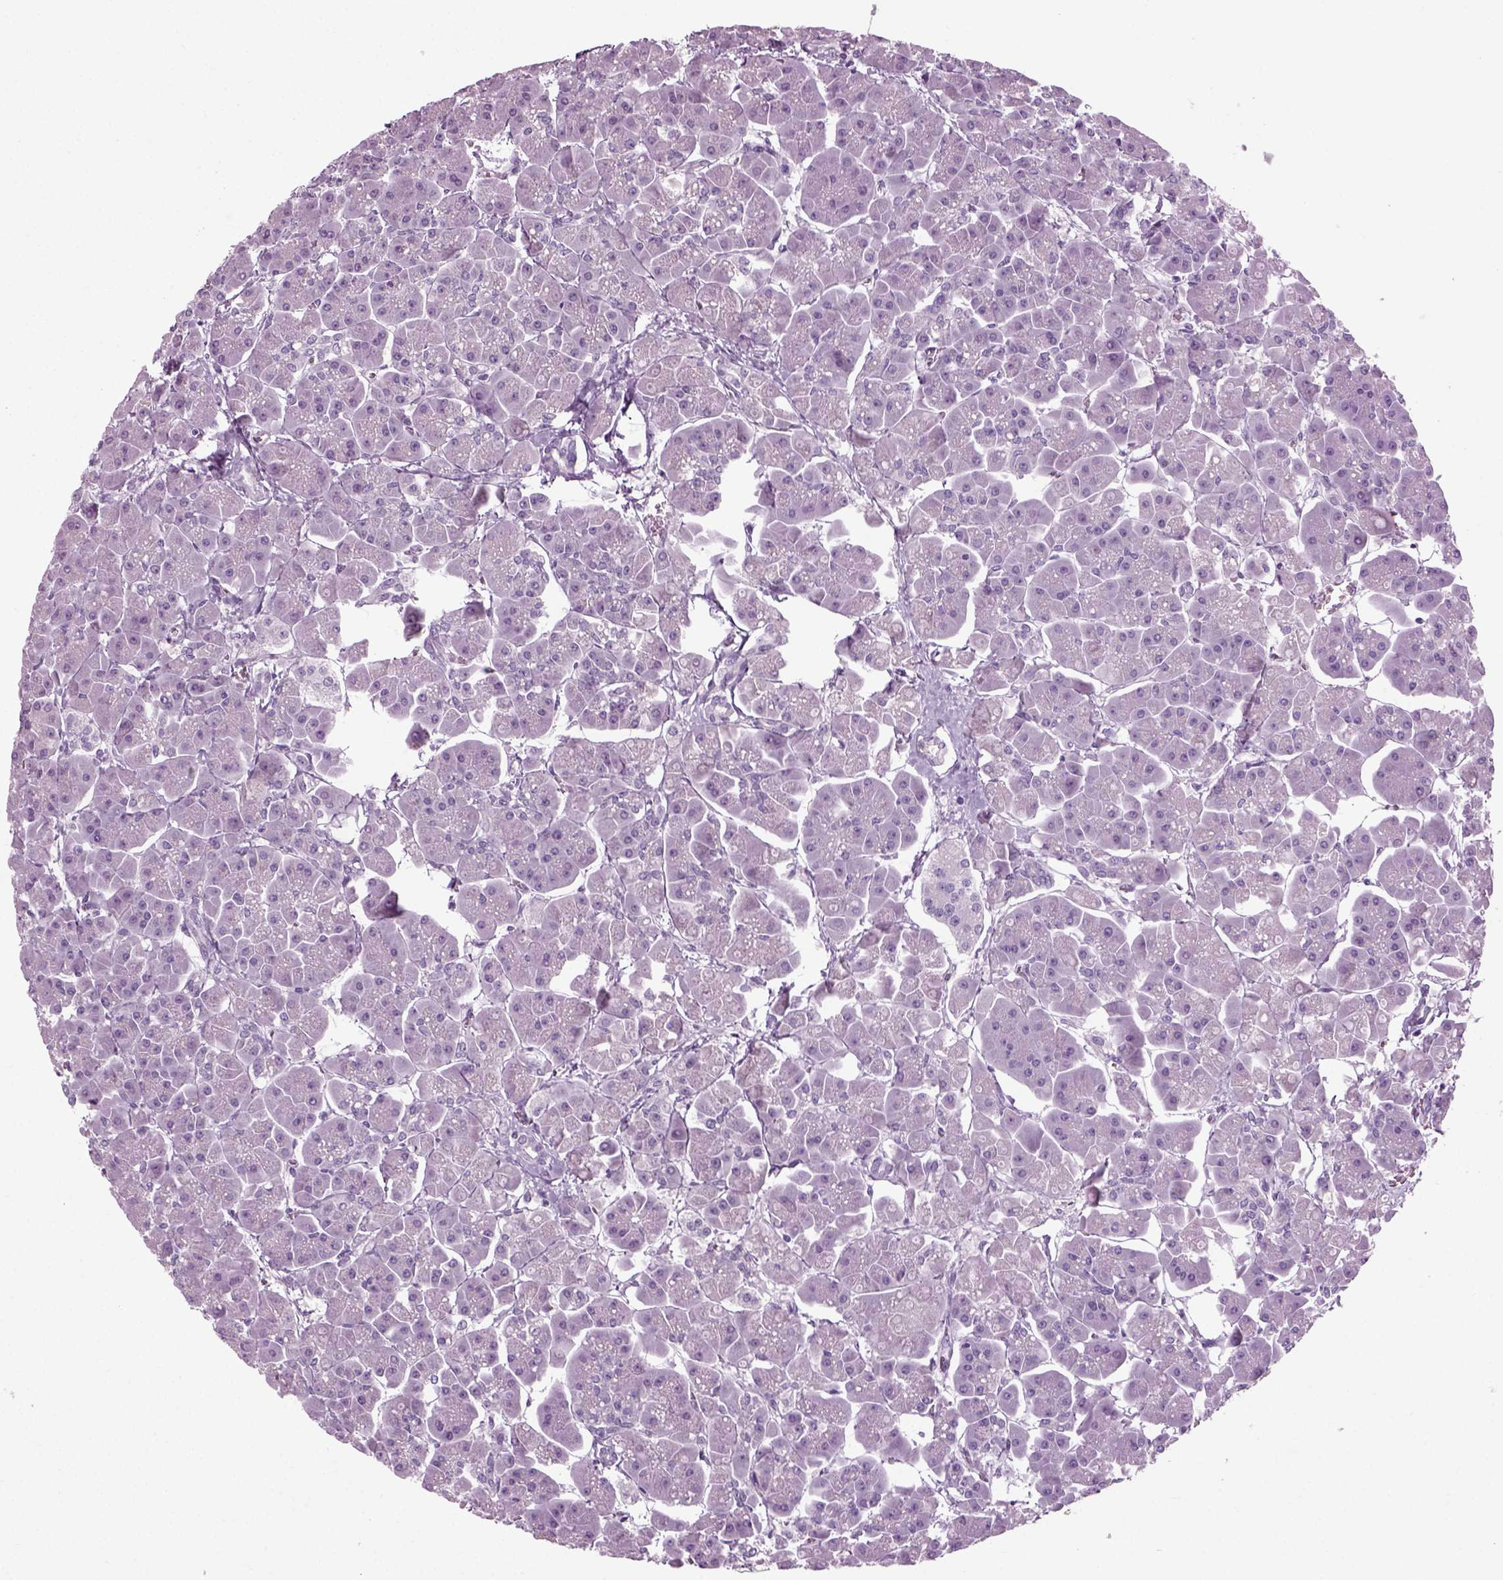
{"staining": {"intensity": "negative", "quantity": "none", "location": "none"}, "tissue": "pancreas", "cell_type": "Exocrine glandular cells", "image_type": "normal", "snomed": [{"axis": "morphology", "description": "Normal tissue, NOS"}, {"axis": "topography", "description": "Pancreas"}], "caption": "Exocrine glandular cells are negative for protein expression in unremarkable human pancreas.", "gene": "PRLH", "patient": {"sex": "male", "age": 70}}